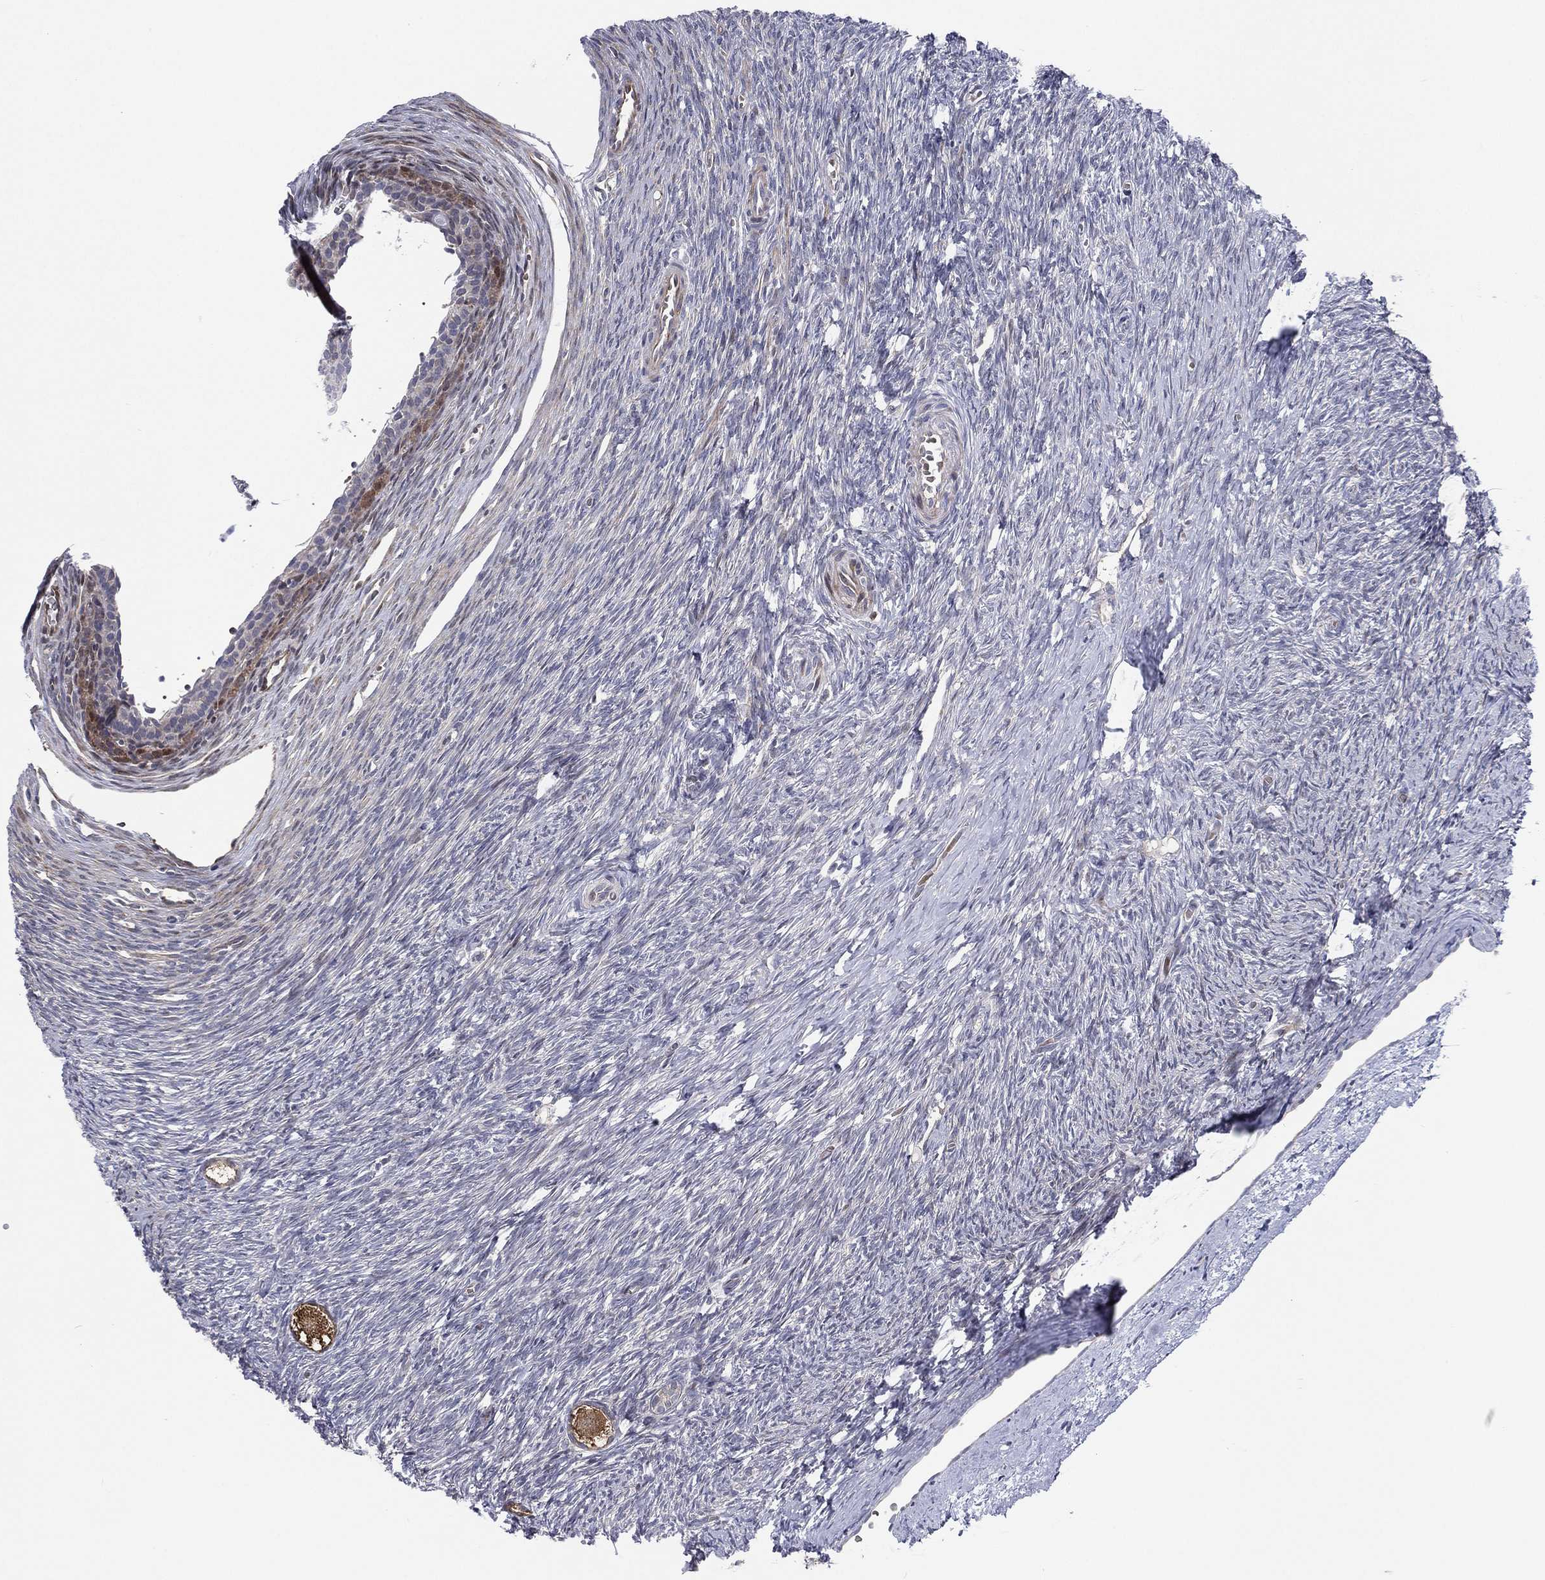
{"staining": {"intensity": "moderate", "quantity": ">75%", "location": "cytoplasmic/membranous"}, "tissue": "ovary", "cell_type": "Follicle cells", "image_type": "normal", "snomed": [{"axis": "morphology", "description": "Normal tissue, NOS"}, {"axis": "topography", "description": "Ovary"}], "caption": "Immunohistochemistry of benign human ovary displays medium levels of moderate cytoplasmic/membranous expression in approximately >75% of follicle cells. (DAB (3,3'-diaminobenzidine) = brown stain, brightfield microscopy at high magnification).", "gene": "UTP14A", "patient": {"sex": "female", "age": 27}}